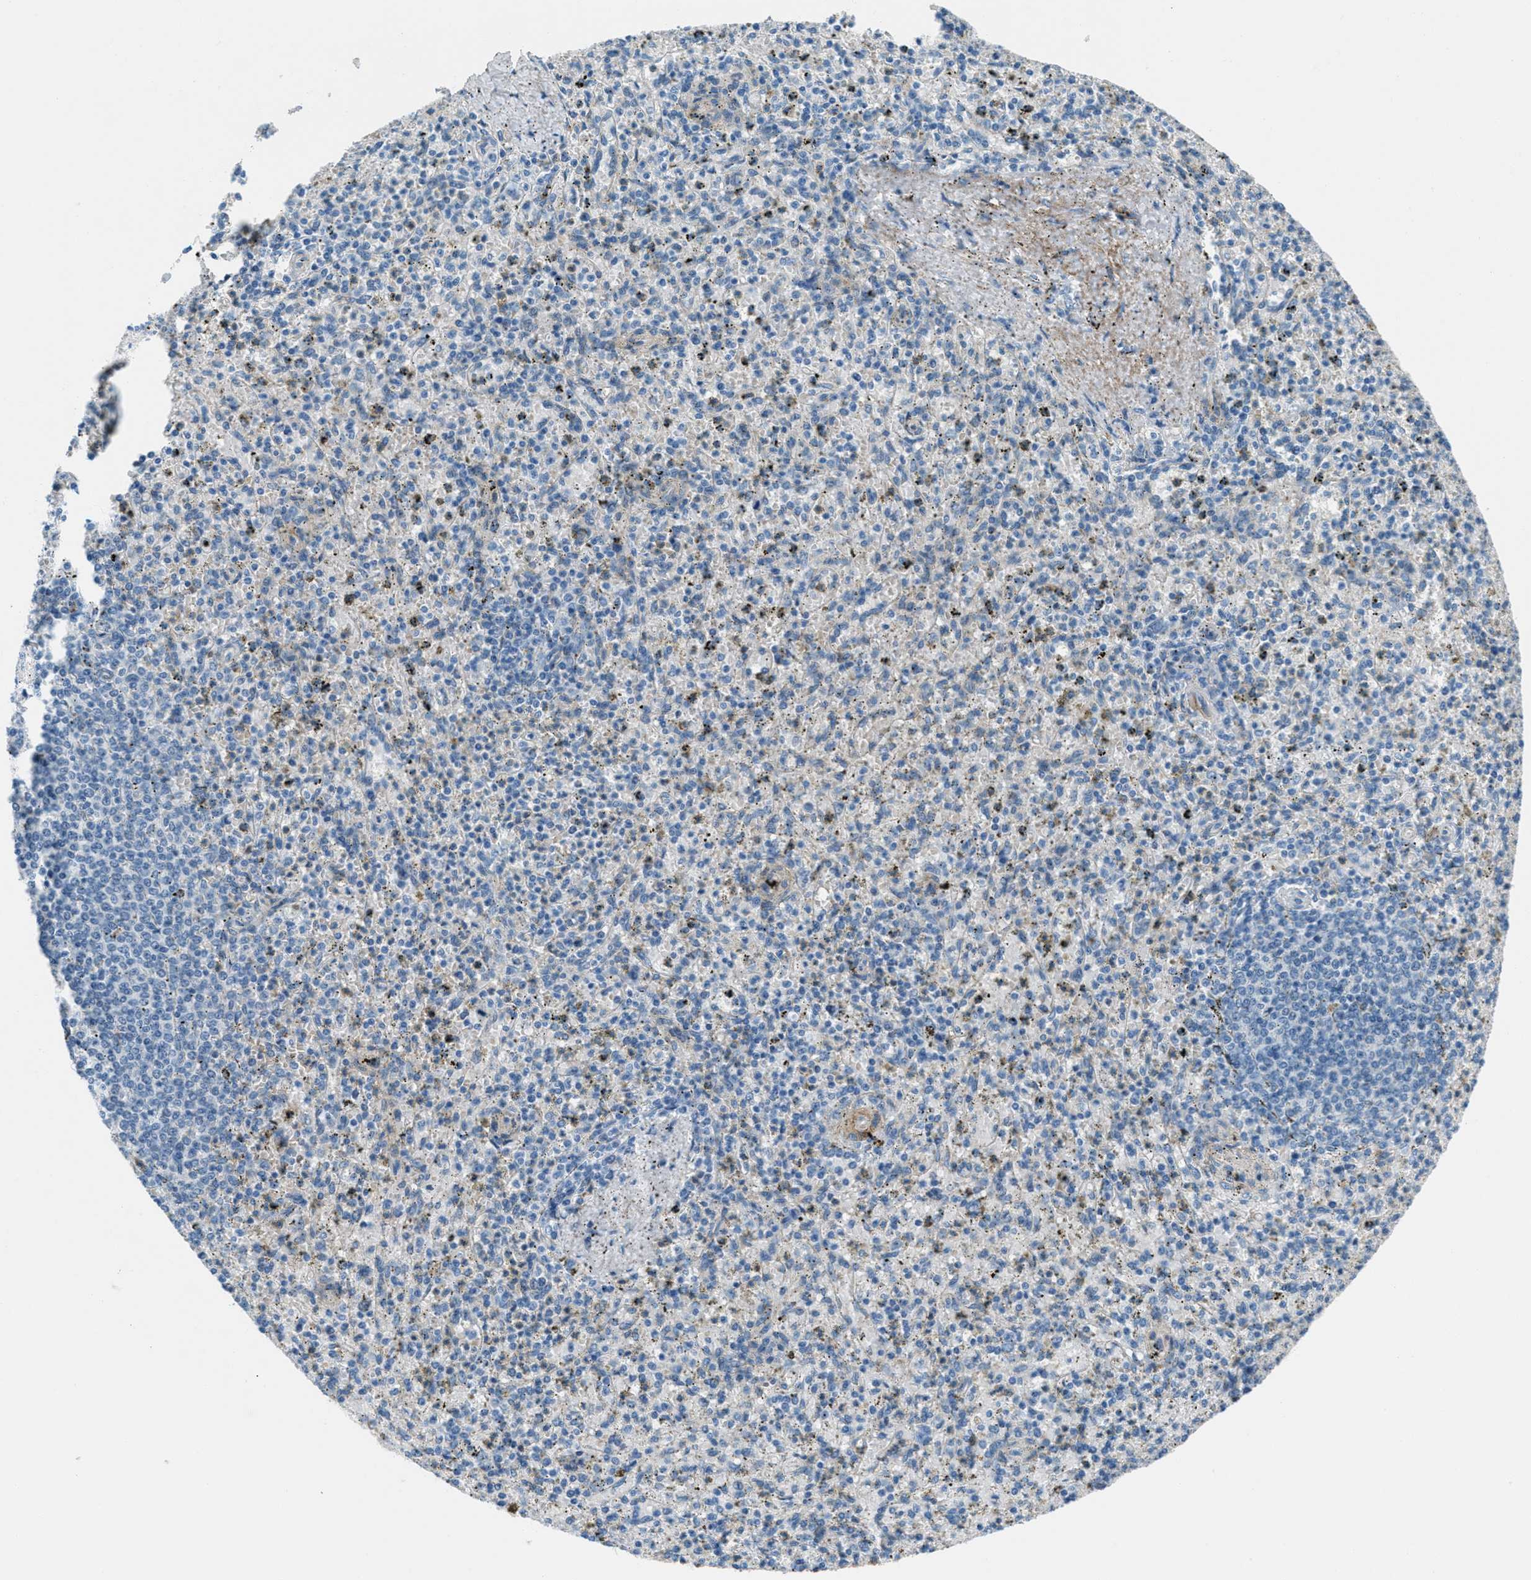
{"staining": {"intensity": "negative", "quantity": "none", "location": "none"}, "tissue": "spleen", "cell_type": "Cells in red pulp", "image_type": "normal", "snomed": [{"axis": "morphology", "description": "Normal tissue, NOS"}, {"axis": "topography", "description": "Spleen"}], "caption": "Human spleen stained for a protein using immunohistochemistry (IHC) exhibits no expression in cells in red pulp.", "gene": "FBN1", "patient": {"sex": "male", "age": 72}}